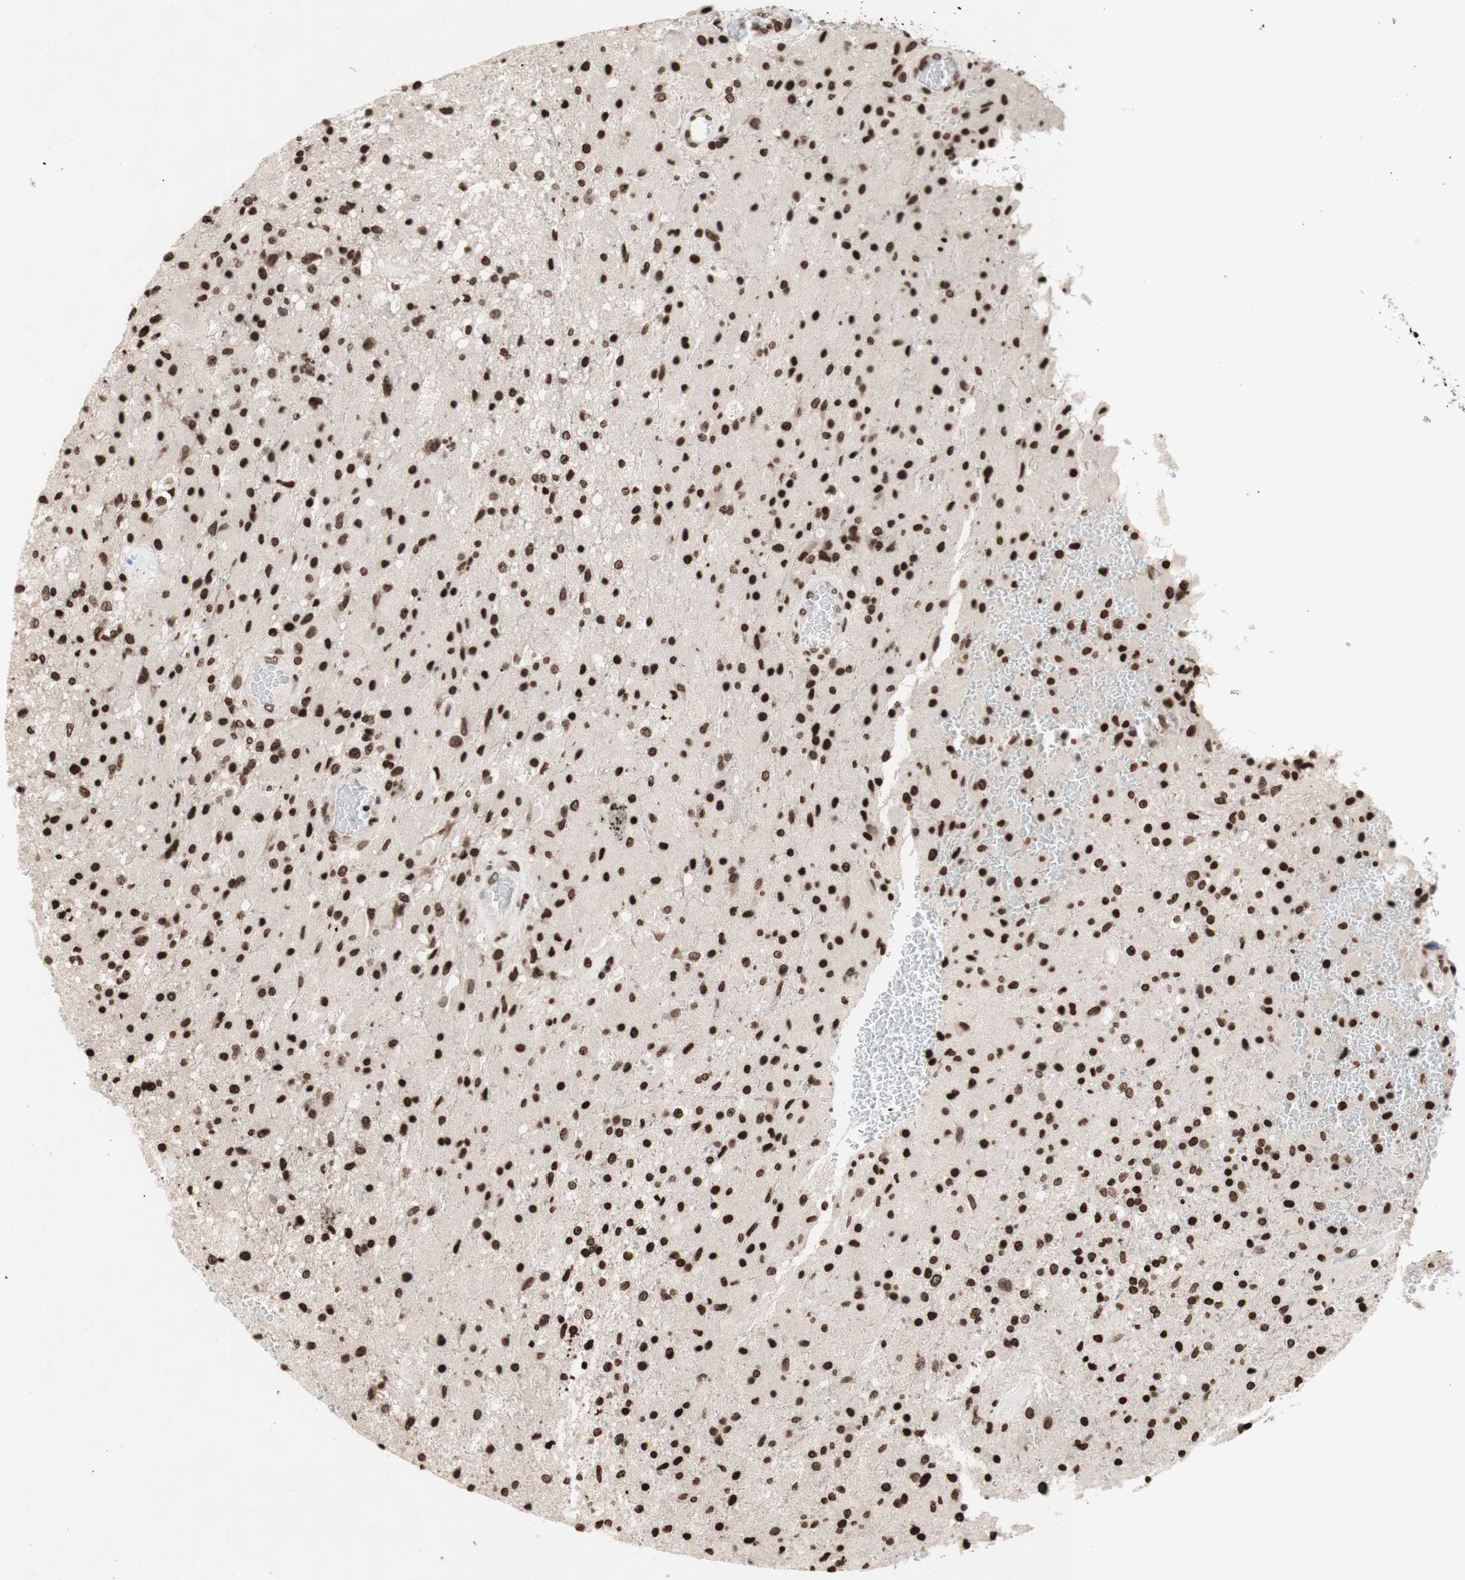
{"staining": {"intensity": "strong", "quantity": ">75%", "location": "nuclear"}, "tissue": "glioma", "cell_type": "Tumor cells", "image_type": "cancer", "snomed": [{"axis": "morphology", "description": "Normal tissue, NOS"}, {"axis": "morphology", "description": "Glioma, malignant, High grade"}, {"axis": "topography", "description": "Cerebral cortex"}], "caption": "A high-resolution micrograph shows immunohistochemistry staining of glioma, which exhibits strong nuclear expression in approximately >75% of tumor cells.", "gene": "NCOA3", "patient": {"sex": "male", "age": 77}}